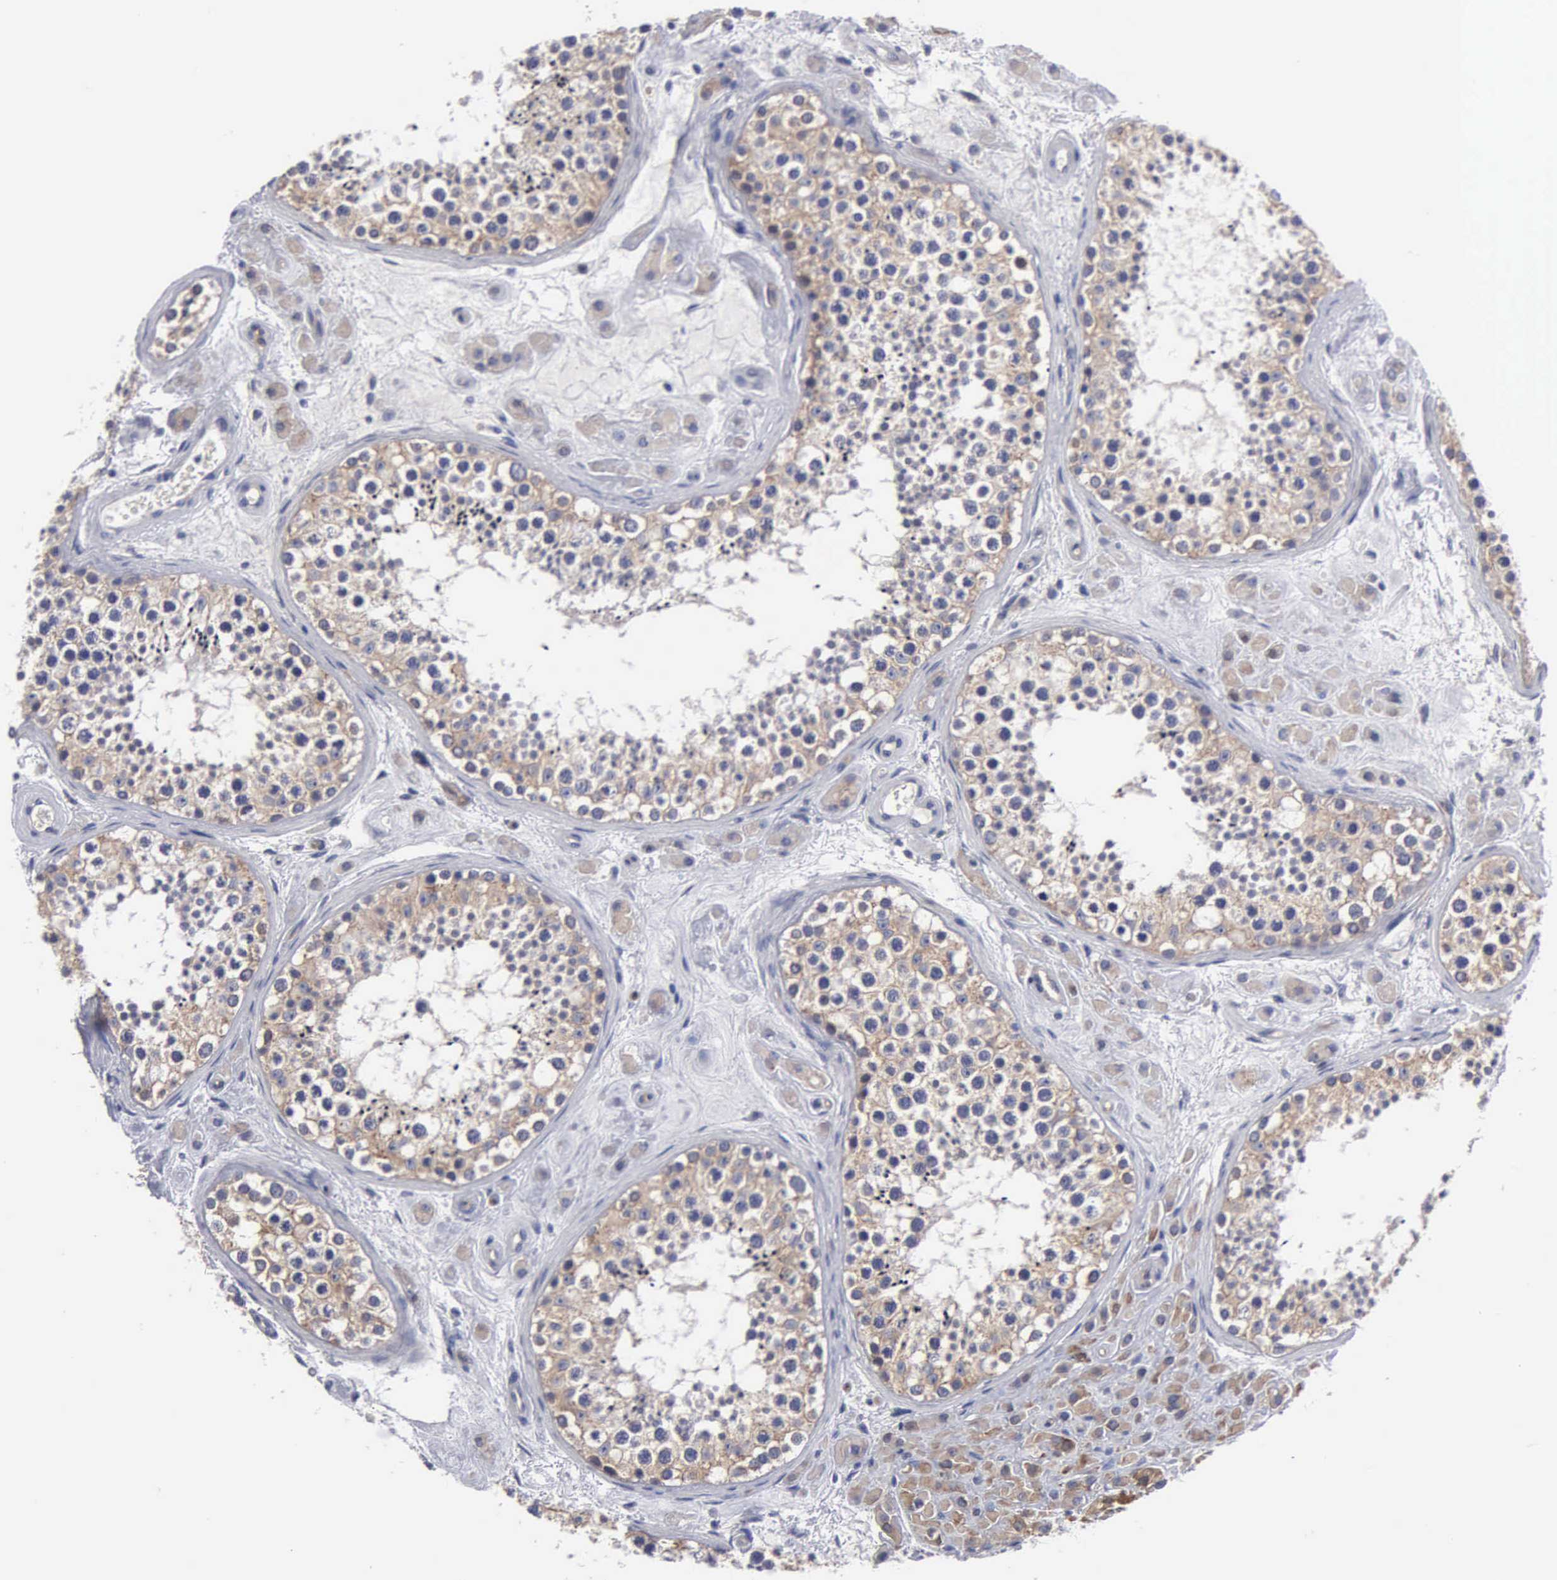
{"staining": {"intensity": "weak", "quantity": "25%-75%", "location": "cytoplasmic/membranous"}, "tissue": "testis", "cell_type": "Cells in seminiferous ducts", "image_type": "normal", "snomed": [{"axis": "morphology", "description": "Normal tissue, NOS"}, {"axis": "topography", "description": "Testis"}], "caption": "This histopathology image reveals normal testis stained with immunohistochemistry (IHC) to label a protein in brown. The cytoplasmic/membranous of cells in seminiferous ducts show weak positivity for the protein. Nuclei are counter-stained blue.", "gene": "RDX", "patient": {"sex": "male", "age": 38}}